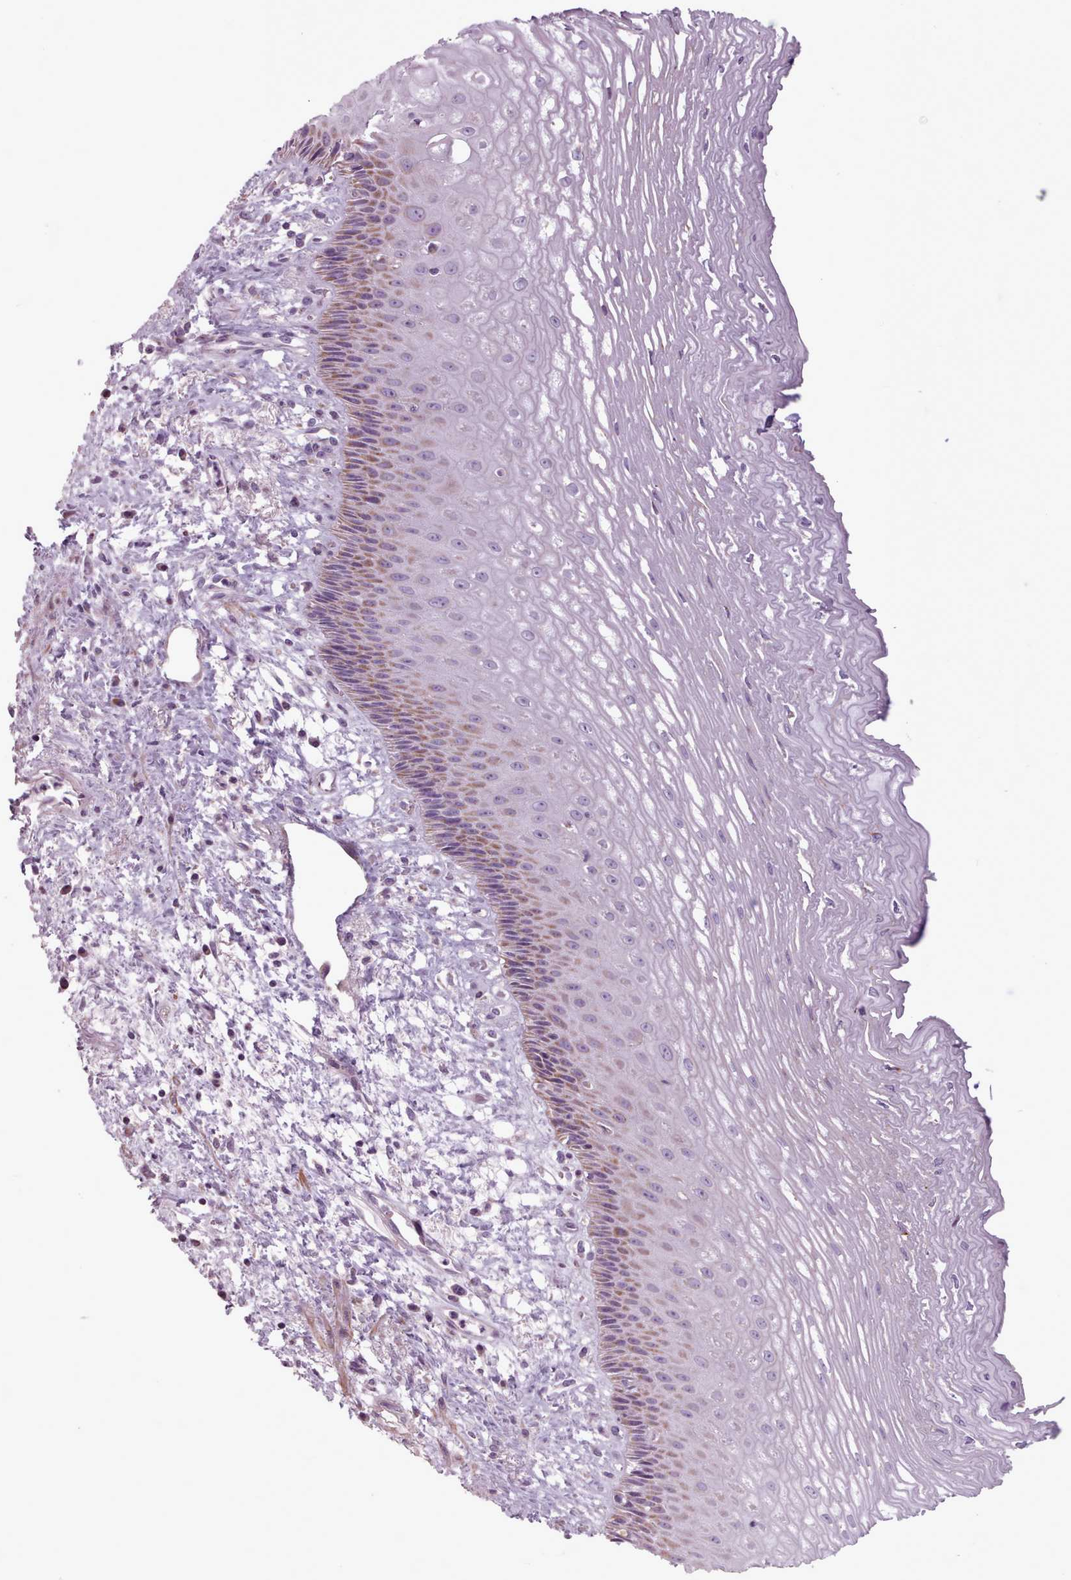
{"staining": {"intensity": "moderate", "quantity": "25%-75%", "location": "cytoplasmic/membranous"}, "tissue": "esophagus", "cell_type": "Squamous epithelial cells", "image_type": "normal", "snomed": [{"axis": "morphology", "description": "Normal tissue, NOS"}, {"axis": "topography", "description": "Esophagus"}], "caption": "The micrograph reveals staining of benign esophagus, revealing moderate cytoplasmic/membranous protein staining (brown color) within squamous epithelial cells.", "gene": "AVL9", "patient": {"sex": "male", "age": 60}}